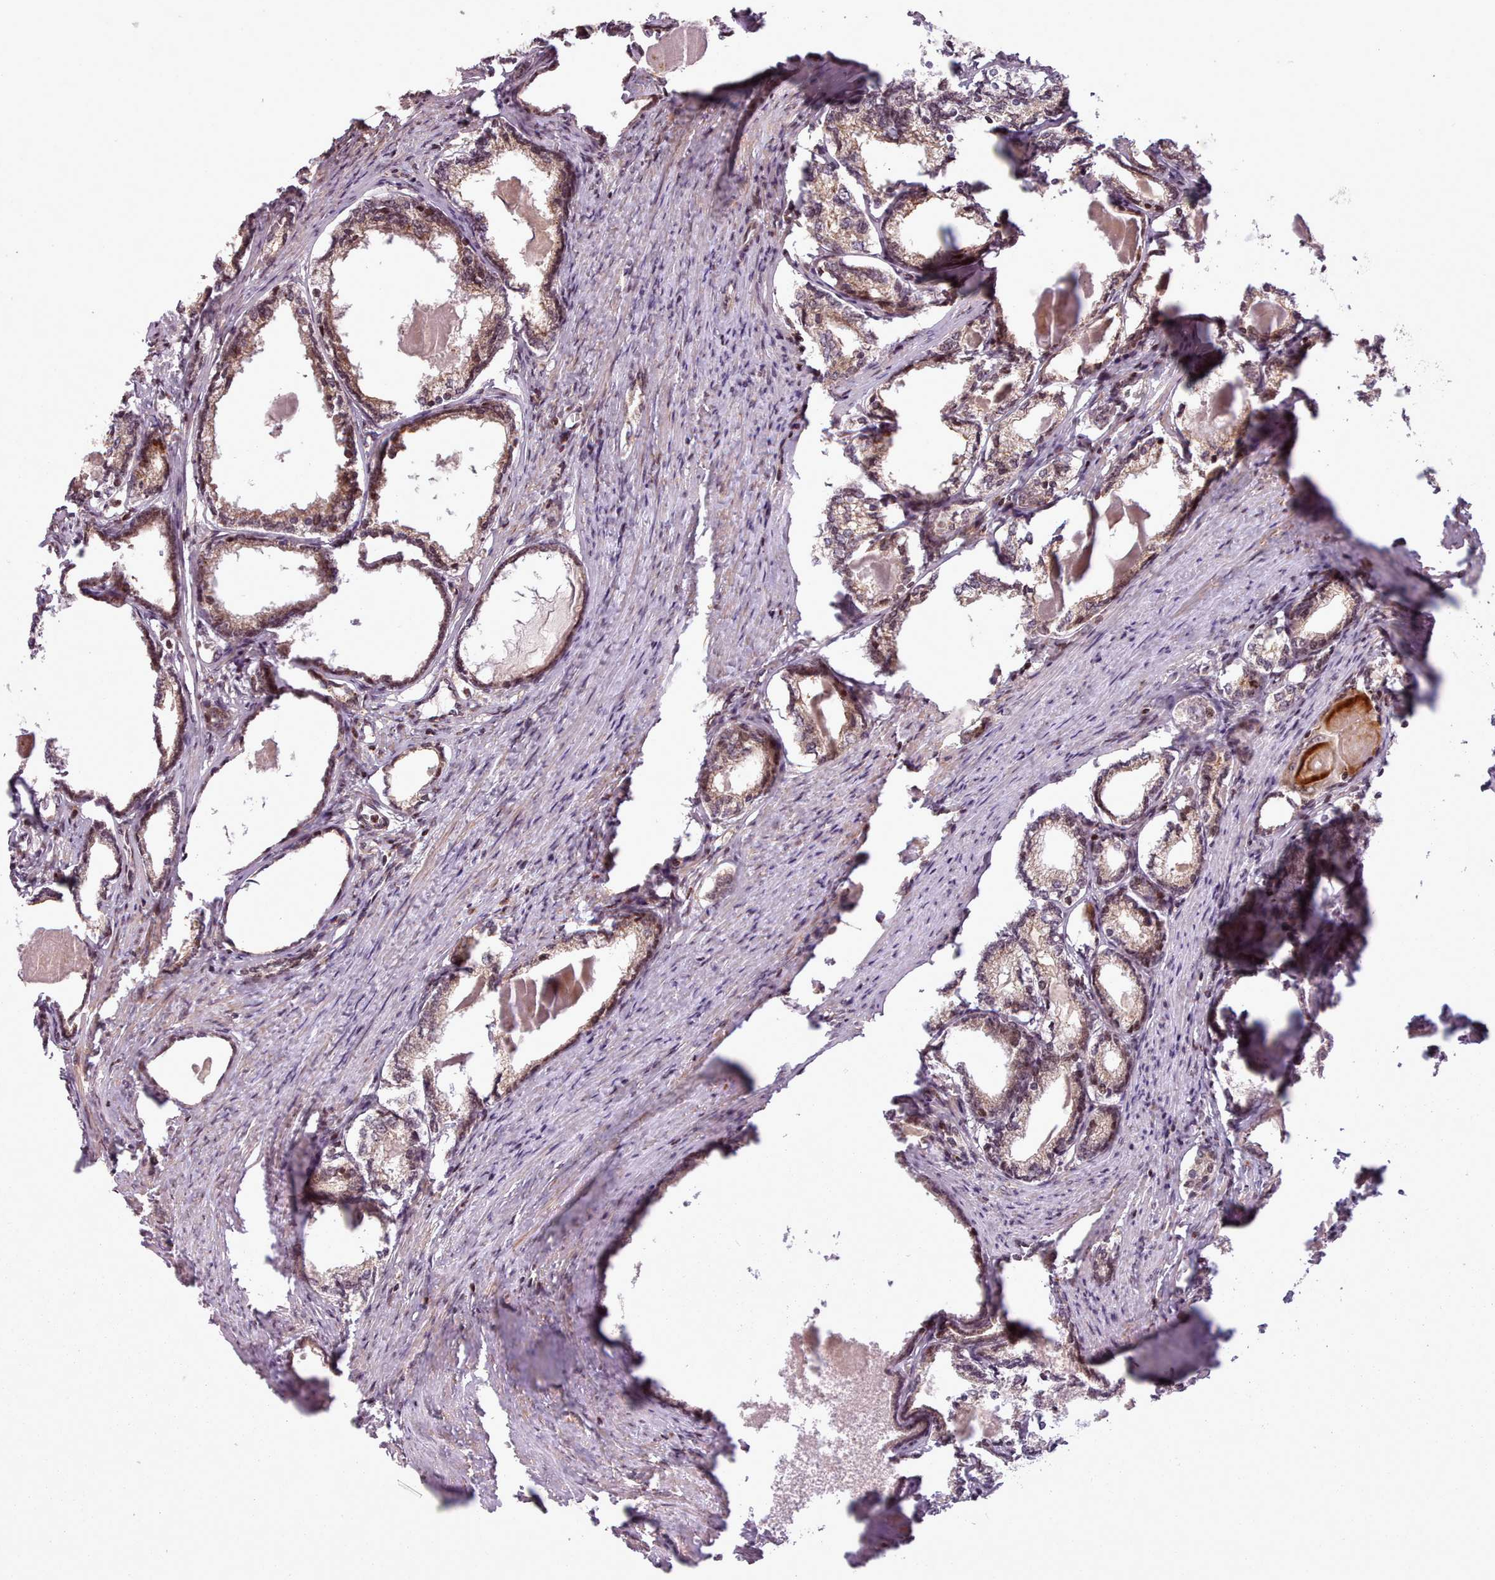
{"staining": {"intensity": "moderate", "quantity": "25%-75%", "location": "cytoplasmic/membranous,nuclear"}, "tissue": "prostate cancer", "cell_type": "Tumor cells", "image_type": "cancer", "snomed": [{"axis": "morphology", "description": "Adenocarcinoma, High grade"}, {"axis": "topography", "description": "Prostate"}], "caption": "DAB immunohistochemical staining of prostate cancer (high-grade adenocarcinoma) displays moderate cytoplasmic/membranous and nuclear protein positivity in about 25%-75% of tumor cells.", "gene": "NLRP7", "patient": {"sex": "male", "age": 69}}